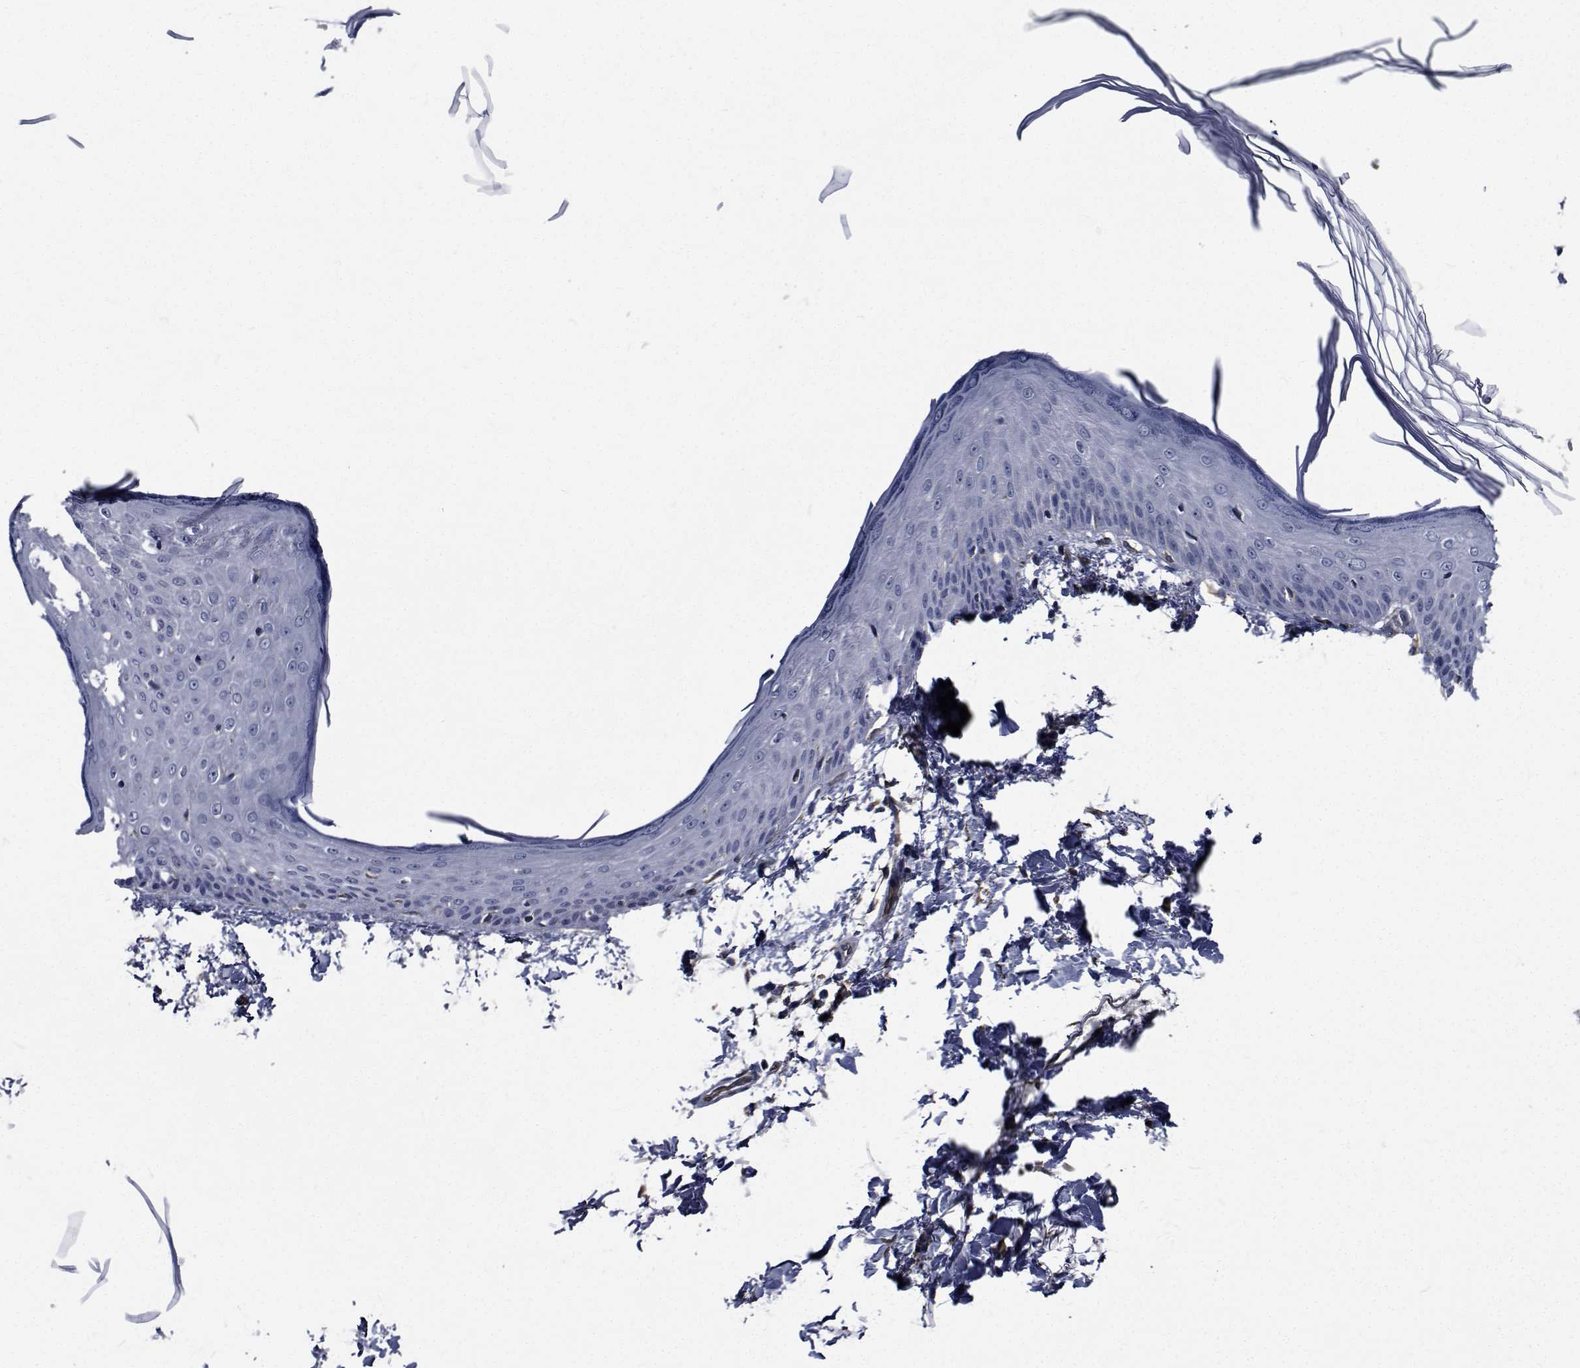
{"staining": {"intensity": "negative", "quantity": "none", "location": "none"}, "tissue": "skin", "cell_type": "Fibroblasts", "image_type": "normal", "snomed": [{"axis": "morphology", "description": "Normal tissue, NOS"}, {"axis": "topography", "description": "Skin"}], "caption": "High power microscopy histopathology image of an immunohistochemistry histopathology image of normal skin, revealing no significant expression in fibroblasts.", "gene": "TTBK1", "patient": {"sex": "female", "age": 62}}